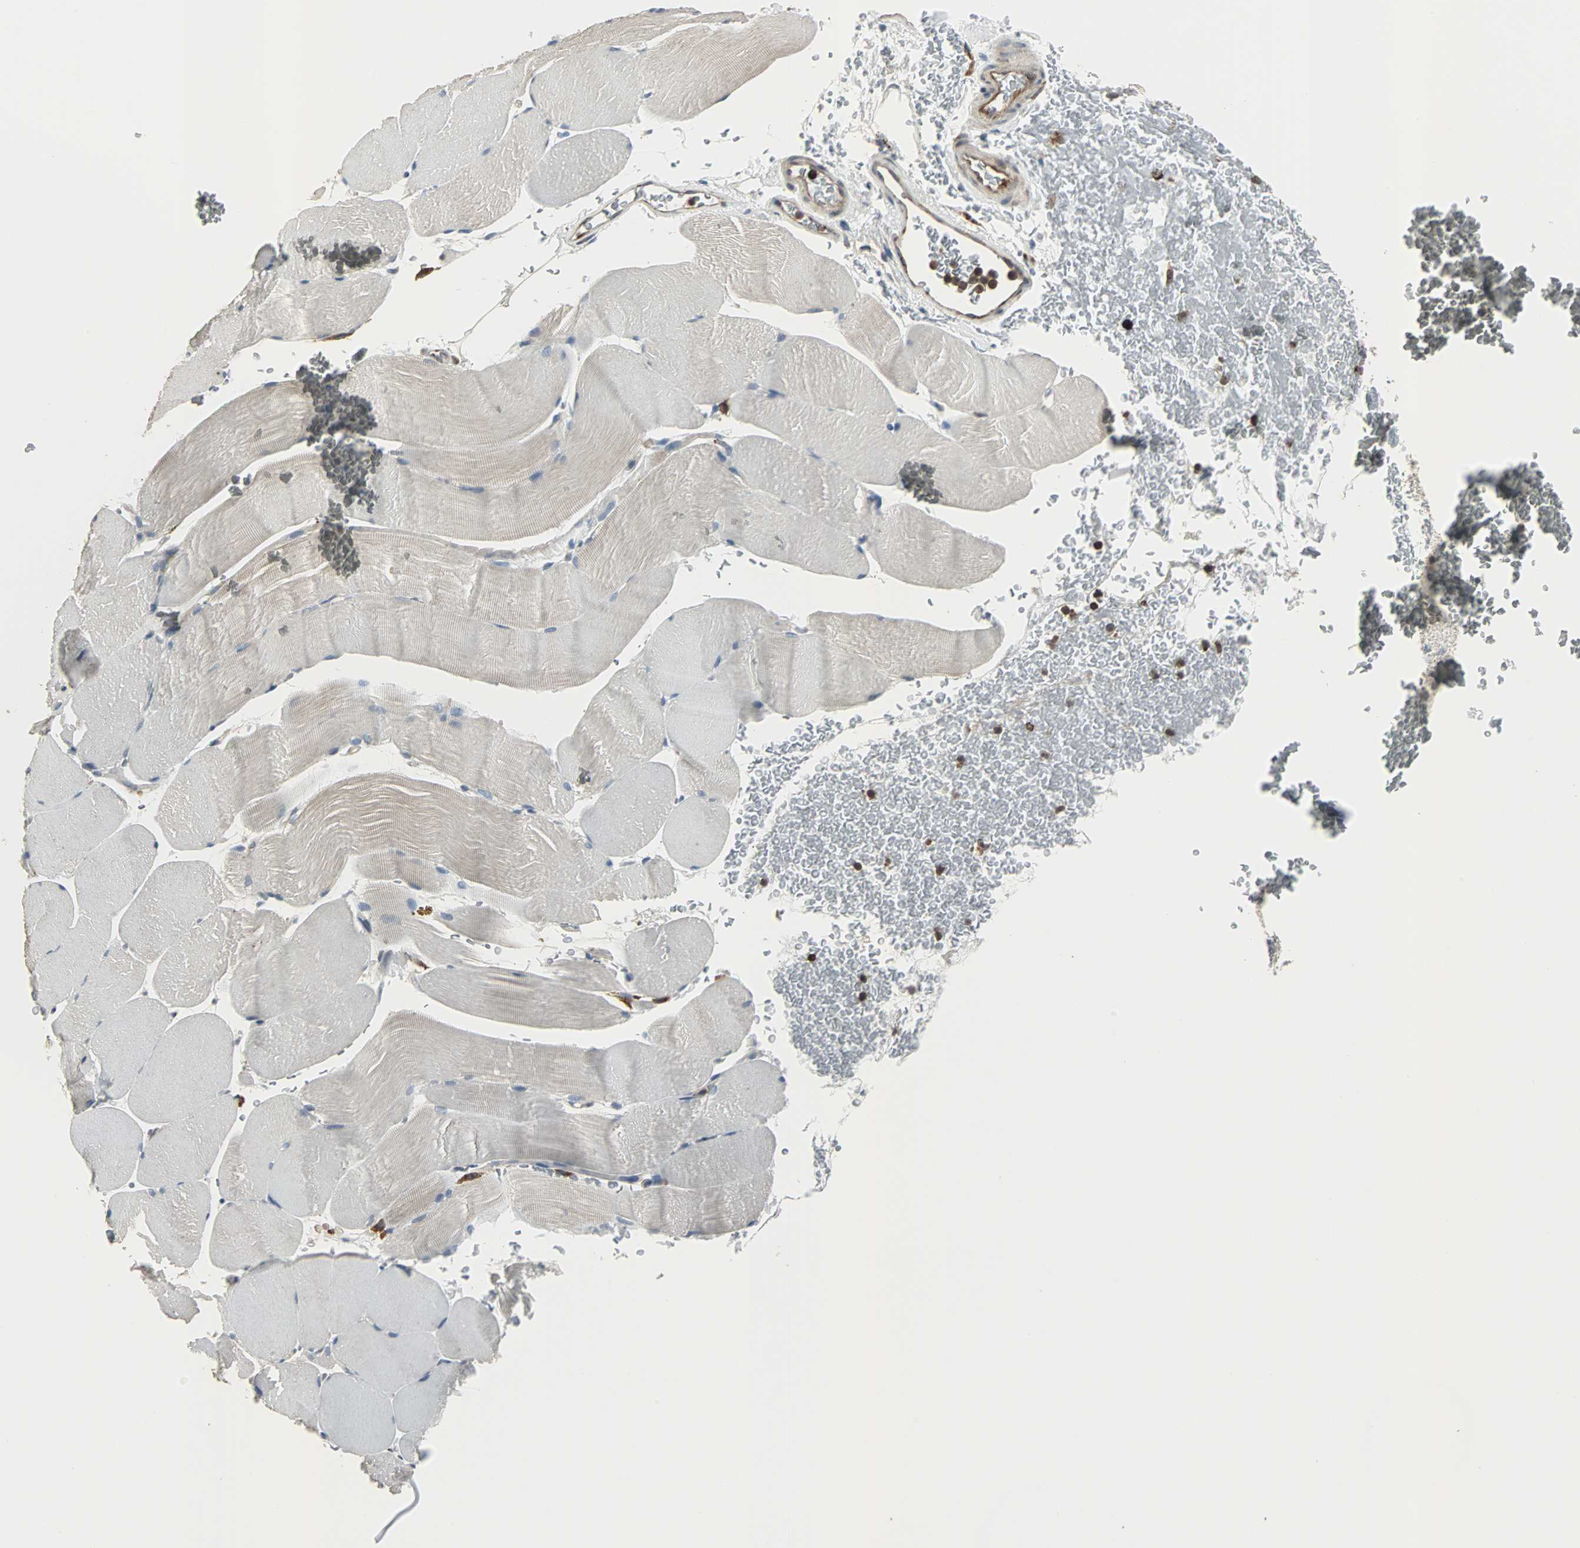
{"staining": {"intensity": "negative", "quantity": "none", "location": "none"}, "tissue": "skeletal muscle", "cell_type": "Myocytes", "image_type": "normal", "snomed": [{"axis": "morphology", "description": "Normal tissue, NOS"}, {"axis": "topography", "description": "Skeletal muscle"}], "caption": "Immunohistochemical staining of normal human skeletal muscle reveals no significant positivity in myocytes. (Stains: DAB (3,3'-diaminobenzidine) immunohistochemistry with hematoxylin counter stain, Microscopy: brightfield microscopy at high magnification).", "gene": "LRRFIP1", "patient": {"sex": "female", "age": 37}}